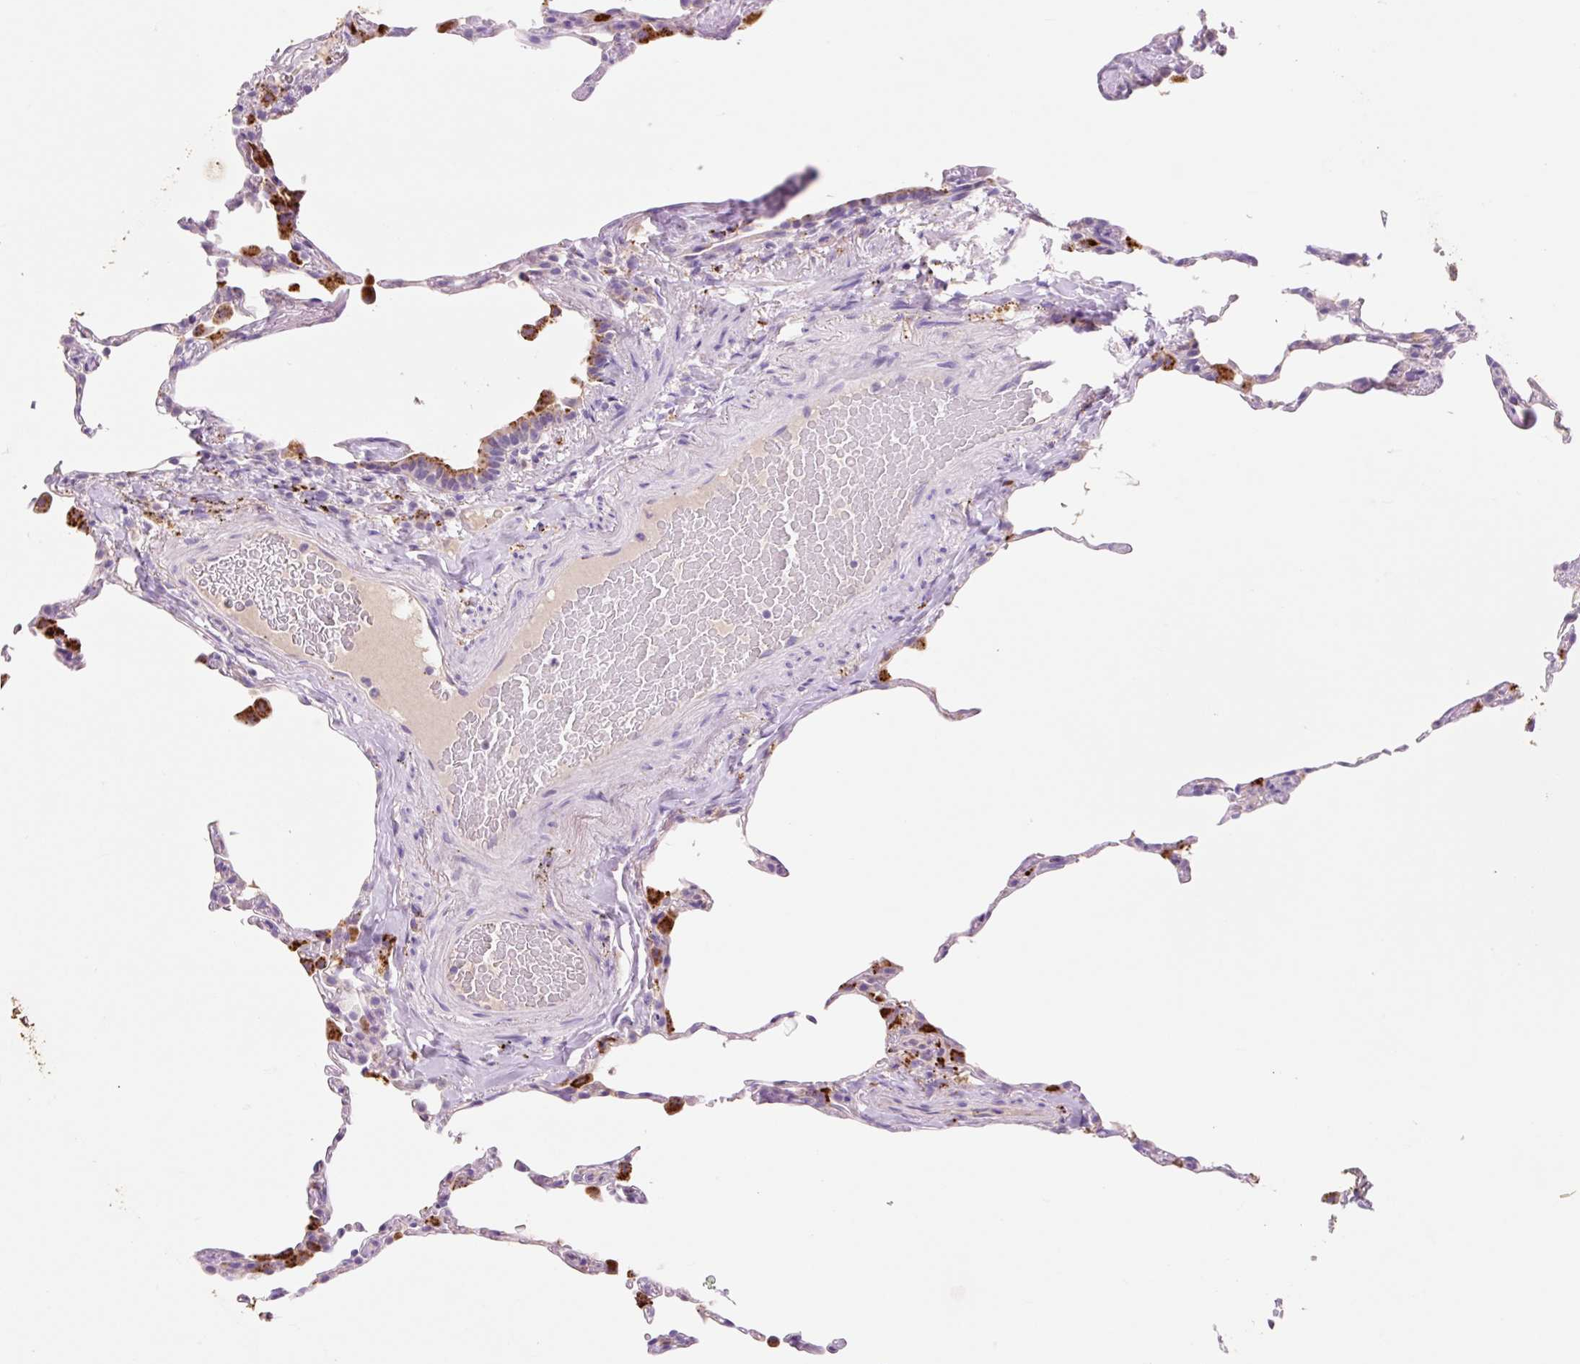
{"staining": {"intensity": "negative", "quantity": "none", "location": "none"}, "tissue": "lung", "cell_type": "Alveolar cells", "image_type": "normal", "snomed": [{"axis": "morphology", "description": "Normal tissue, NOS"}, {"axis": "topography", "description": "Lung"}], "caption": "High power microscopy micrograph of an IHC micrograph of normal lung, revealing no significant staining in alveolar cells. (Stains: DAB immunohistochemistry (IHC) with hematoxylin counter stain, Microscopy: brightfield microscopy at high magnification).", "gene": "HEXA", "patient": {"sex": "female", "age": 57}}